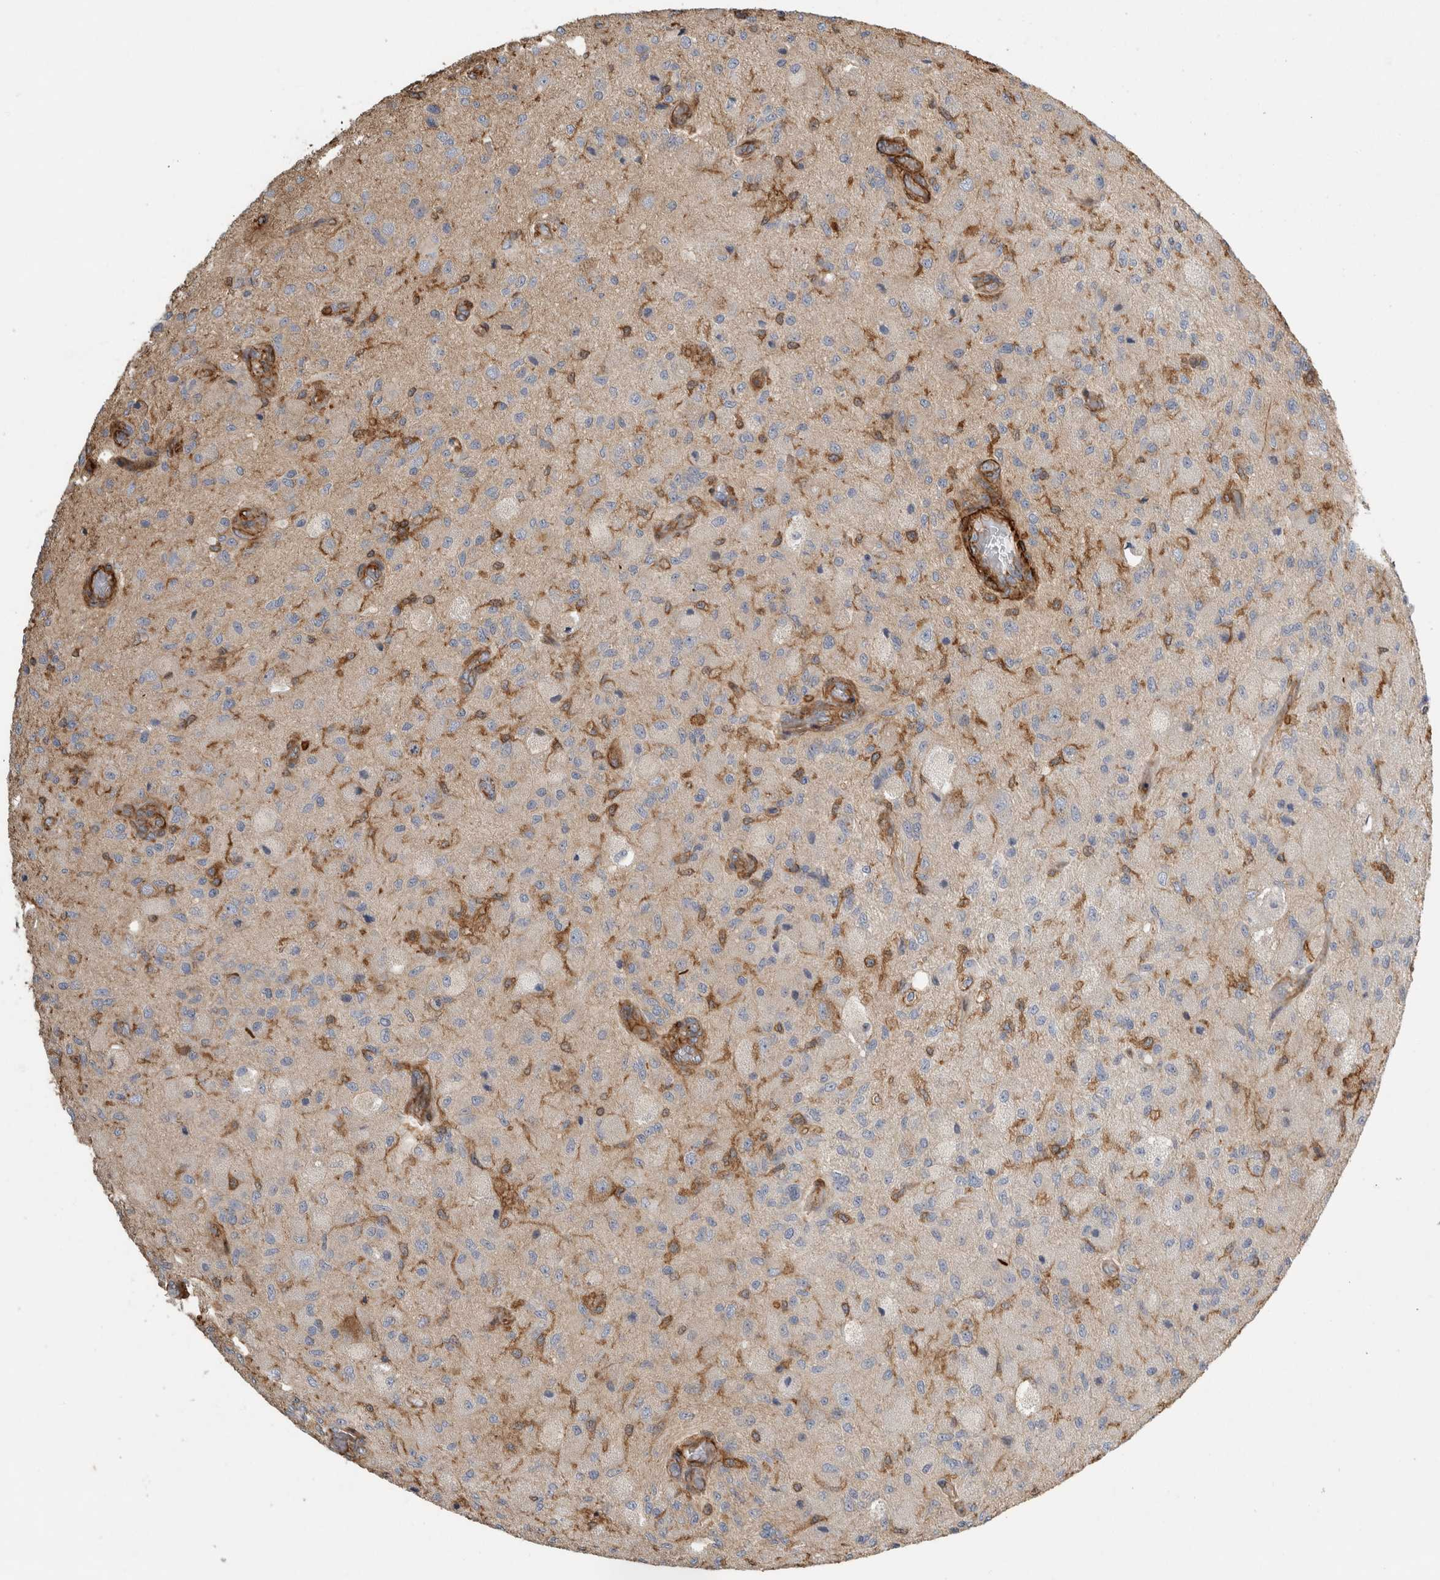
{"staining": {"intensity": "negative", "quantity": "none", "location": "none"}, "tissue": "glioma", "cell_type": "Tumor cells", "image_type": "cancer", "snomed": [{"axis": "morphology", "description": "Normal tissue, NOS"}, {"axis": "morphology", "description": "Glioma, malignant, High grade"}, {"axis": "topography", "description": "Cerebral cortex"}], "caption": "This is an immunohistochemistry (IHC) image of human malignant glioma (high-grade). There is no expression in tumor cells.", "gene": "GPER1", "patient": {"sex": "male", "age": 77}}